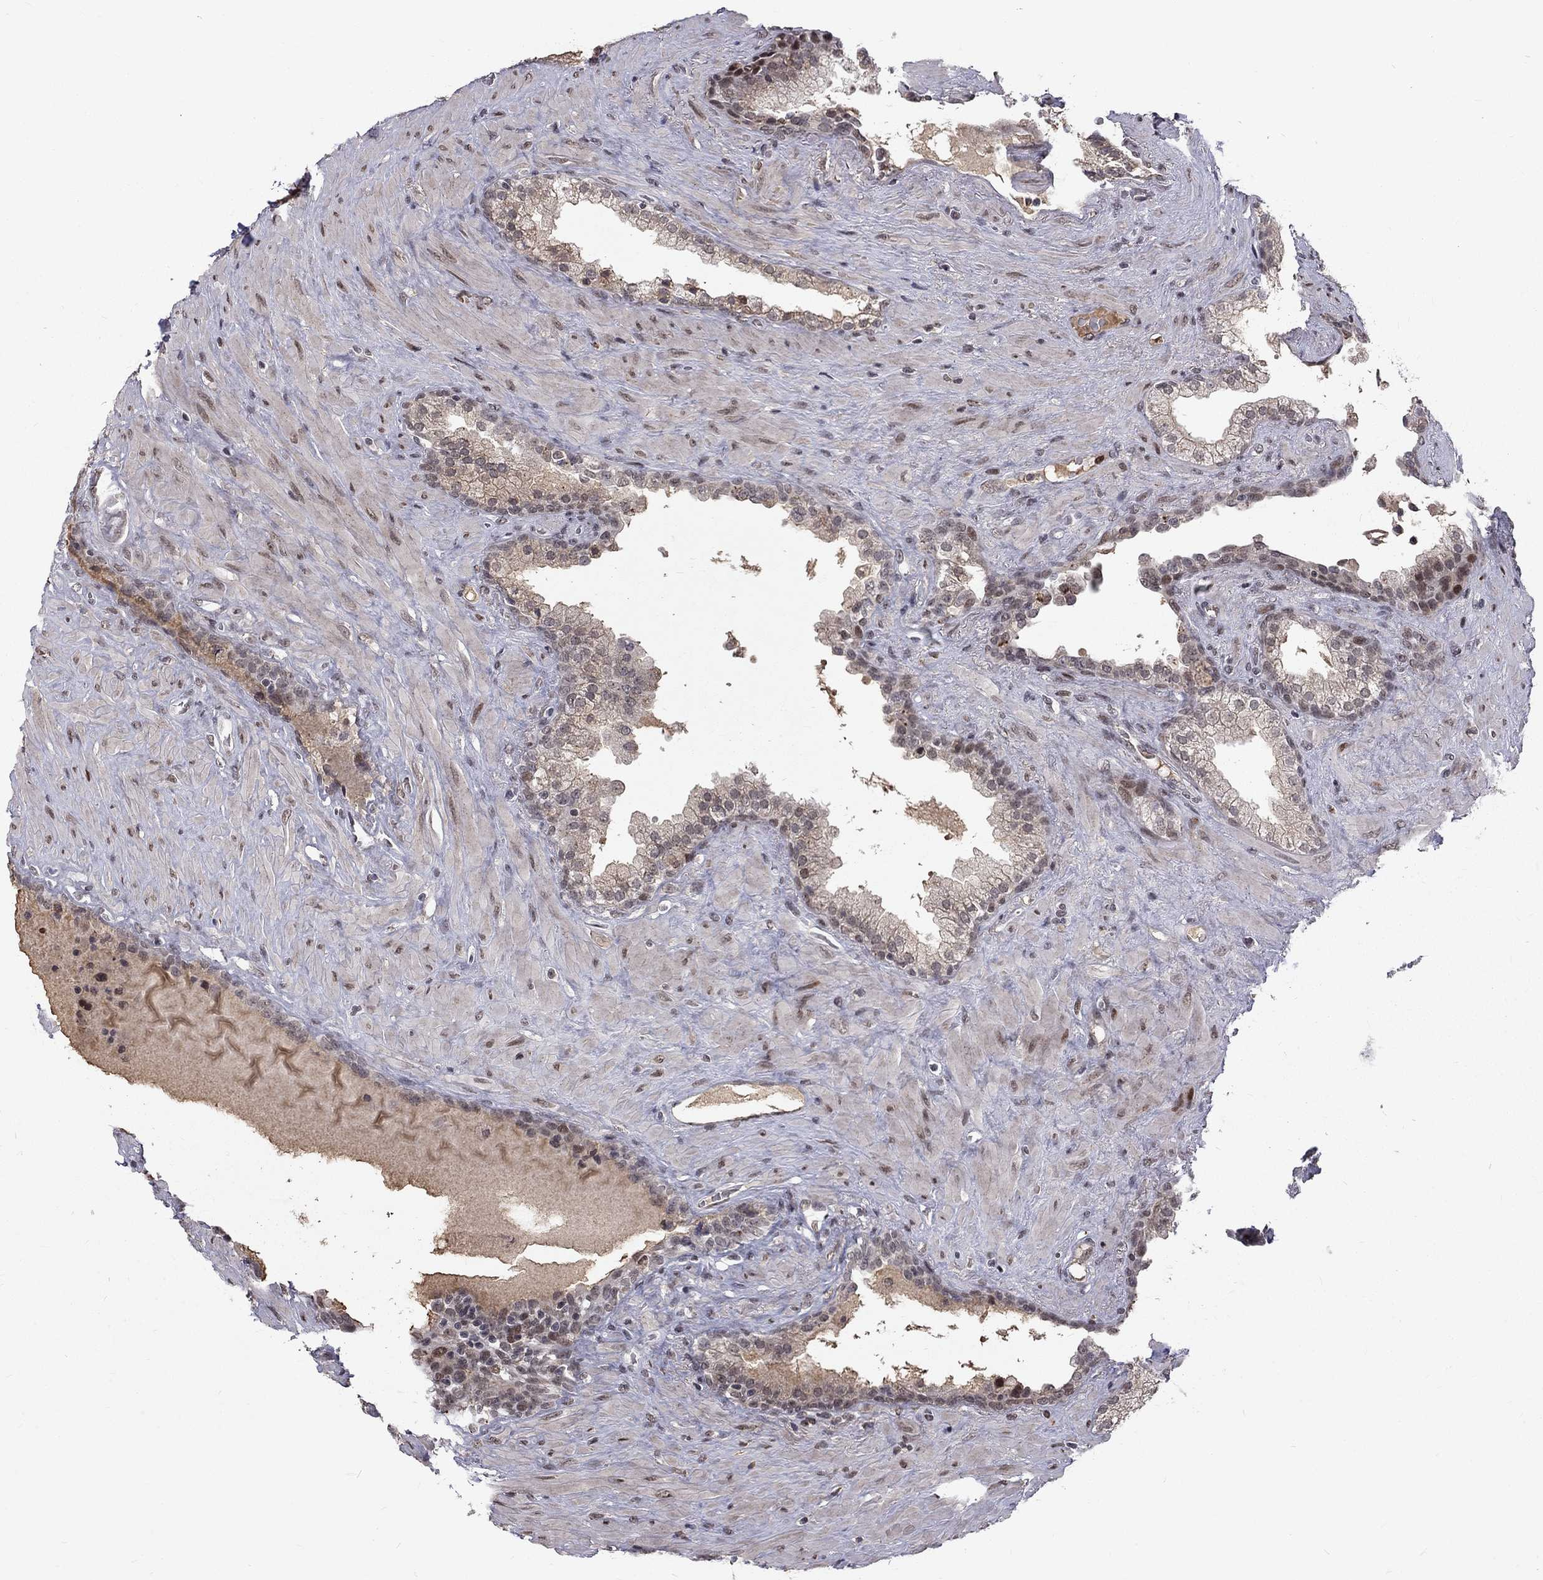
{"staining": {"intensity": "negative", "quantity": "none", "location": "none"}, "tissue": "prostate", "cell_type": "Glandular cells", "image_type": "normal", "snomed": [{"axis": "morphology", "description": "Normal tissue, NOS"}, {"axis": "topography", "description": "Prostate"}], "caption": "This is an immunohistochemistry (IHC) image of benign prostate. There is no positivity in glandular cells.", "gene": "TCEAL1", "patient": {"sex": "male", "age": 63}}